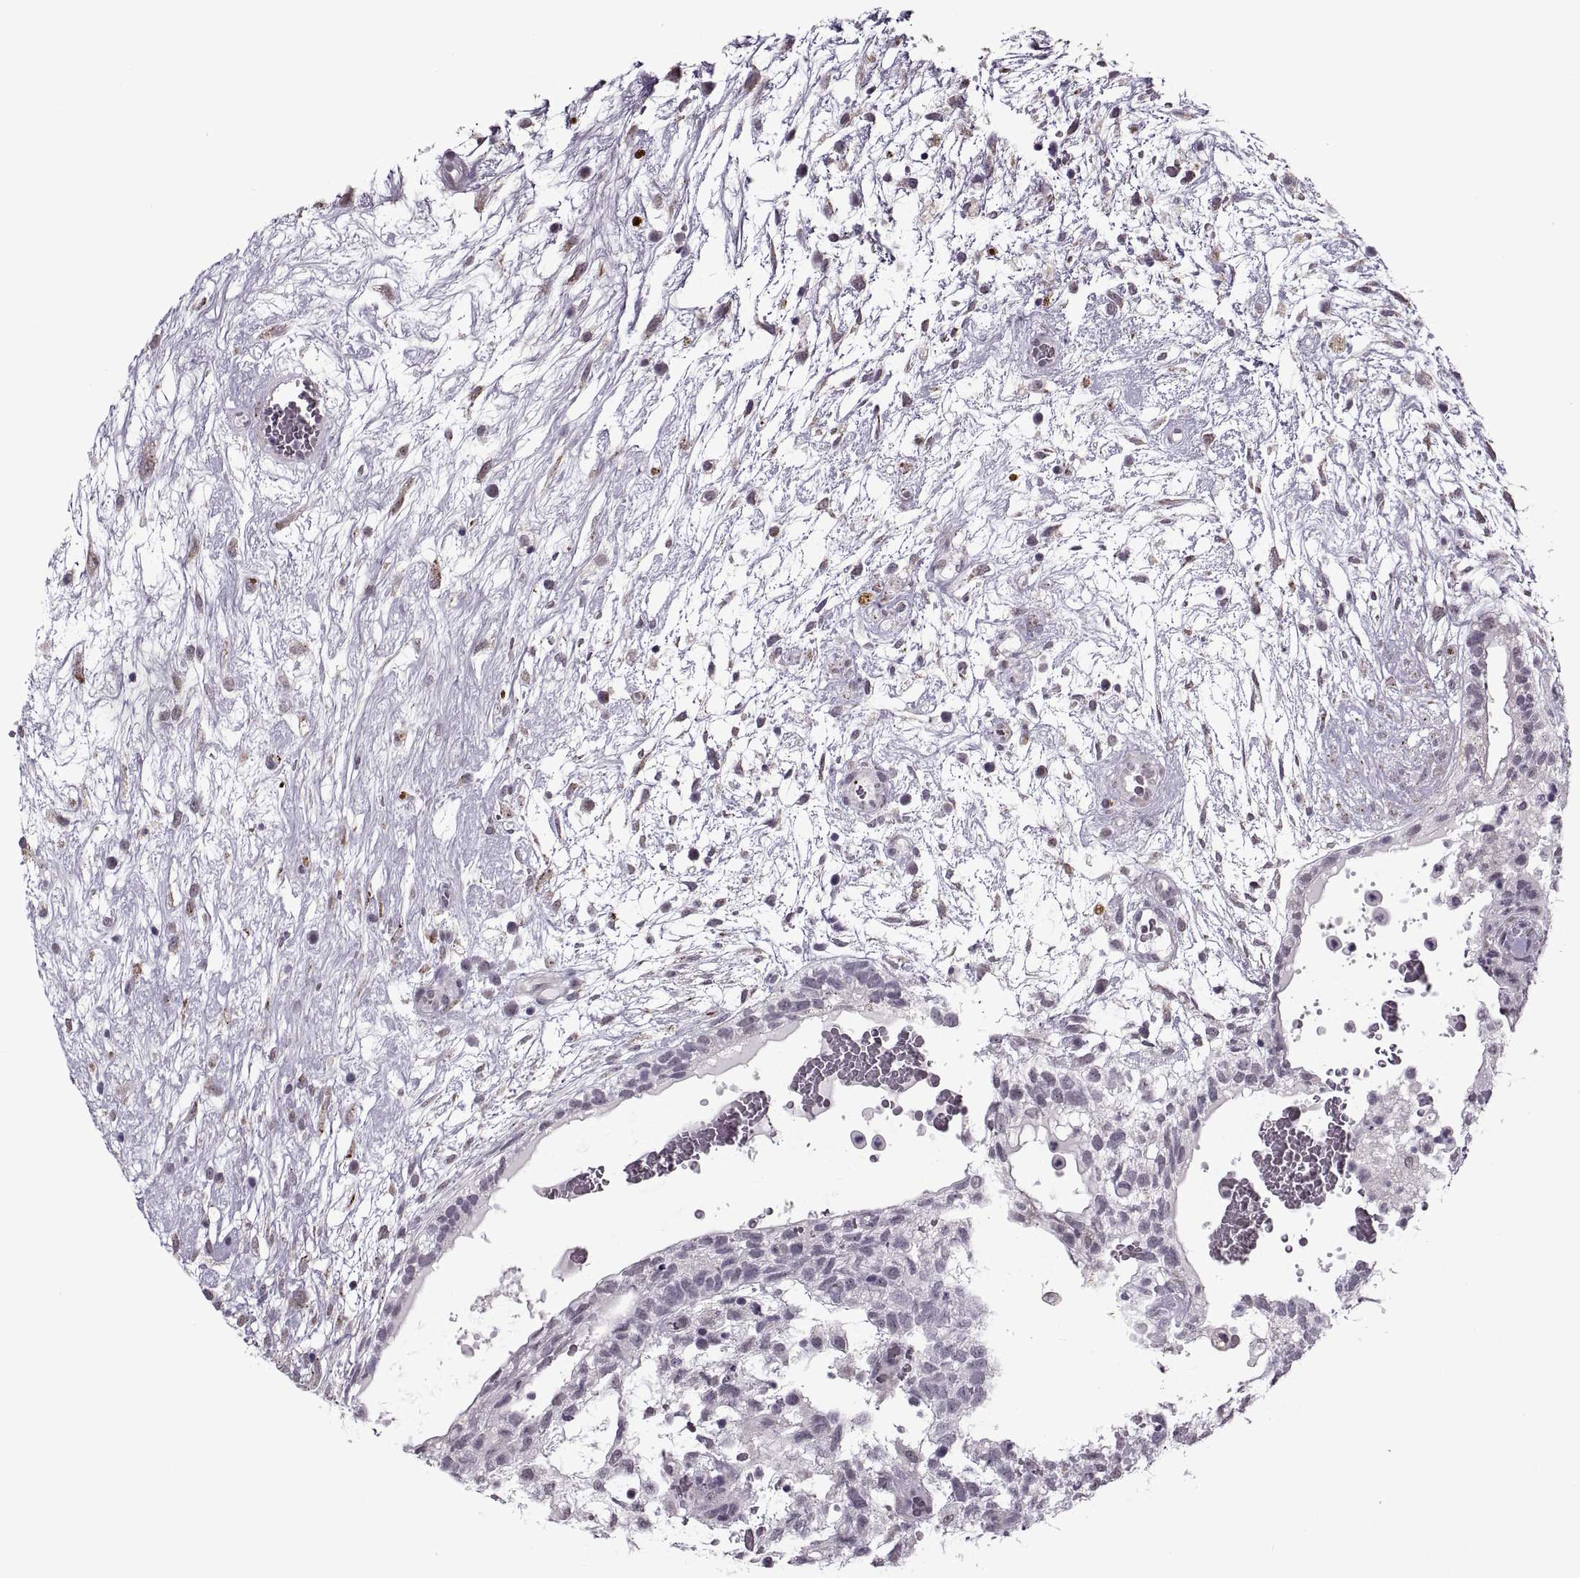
{"staining": {"intensity": "negative", "quantity": "none", "location": "none"}, "tissue": "testis cancer", "cell_type": "Tumor cells", "image_type": "cancer", "snomed": [{"axis": "morphology", "description": "Normal tissue, NOS"}, {"axis": "morphology", "description": "Carcinoma, Embryonal, NOS"}, {"axis": "topography", "description": "Testis"}], "caption": "IHC of testis cancer demonstrates no expression in tumor cells. (Immunohistochemistry (ihc), brightfield microscopy, high magnification).", "gene": "PRSS37", "patient": {"sex": "male", "age": 32}}